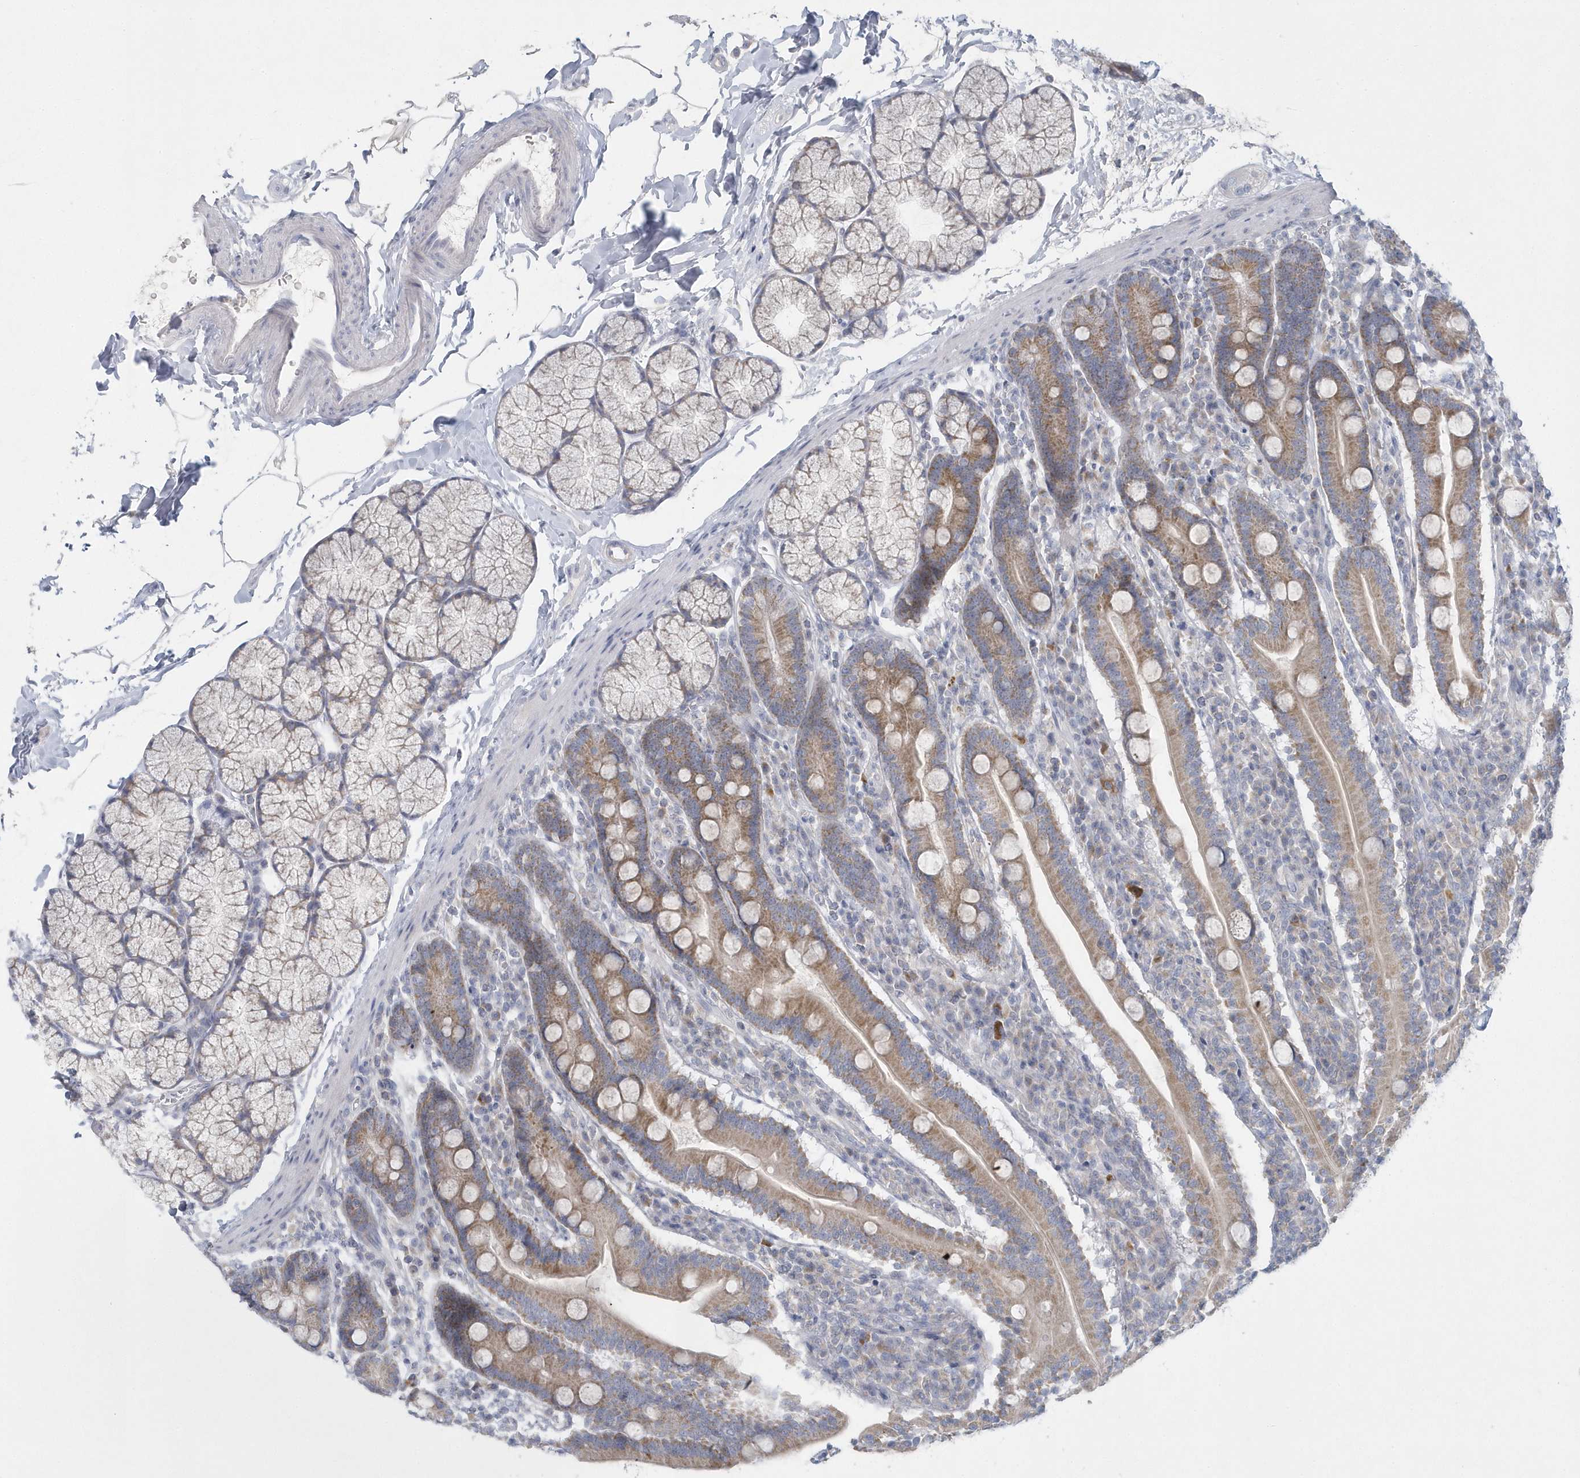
{"staining": {"intensity": "moderate", "quantity": ">75%", "location": "cytoplasmic/membranous"}, "tissue": "duodenum", "cell_type": "Glandular cells", "image_type": "normal", "snomed": [{"axis": "morphology", "description": "Normal tissue, NOS"}, {"axis": "topography", "description": "Duodenum"}], "caption": "A medium amount of moderate cytoplasmic/membranous staining is appreciated in approximately >75% of glandular cells in unremarkable duodenum. (IHC, brightfield microscopy, high magnification).", "gene": "NIPAL1", "patient": {"sex": "male", "age": 35}}